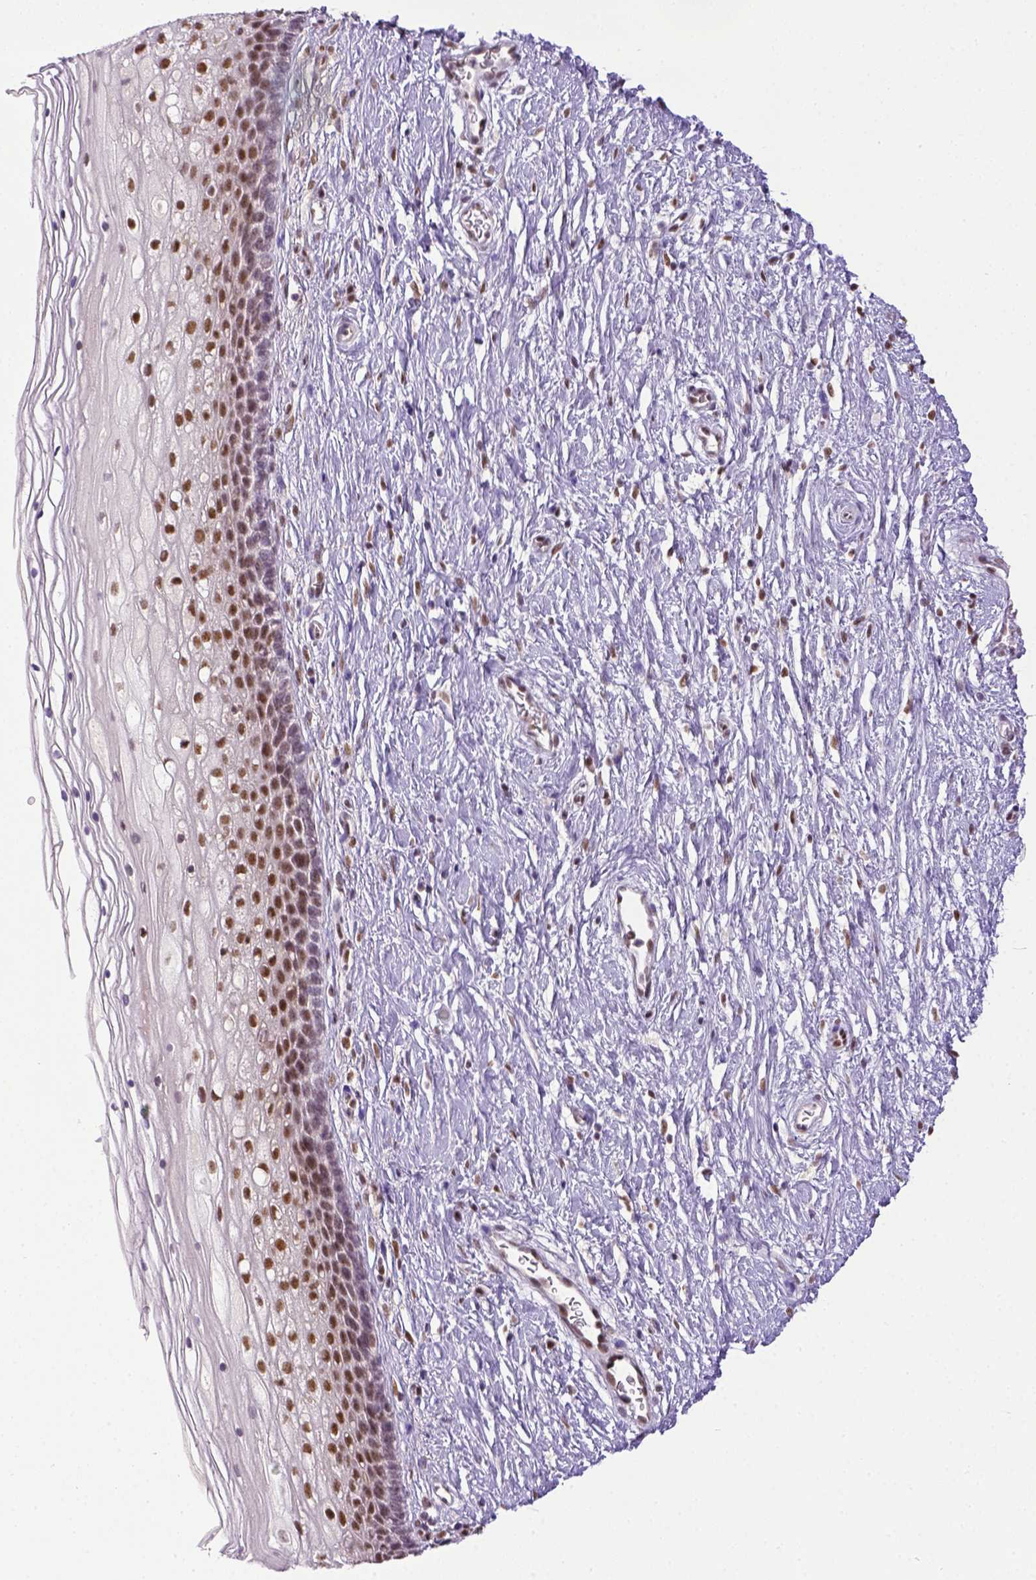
{"staining": {"intensity": "strong", "quantity": ">75%", "location": "nuclear"}, "tissue": "cervix", "cell_type": "Glandular cells", "image_type": "normal", "snomed": [{"axis": "morphology", "description": "Normal tissue, NOS"}, {"axis": "topography", "description": "Cervix"}], "caption": "High-magnification brightfield microscopy of normal cervix stained with DAB (3,3'-diaminobenzidine) (brown) and counterstained with hematoxylin (blue). glandular cells exhibit strong nuclear expression is appreciated in approximately>75% of cells.", "gene": "ERCC1", "patient": {"sex": "female", "age": 34}}